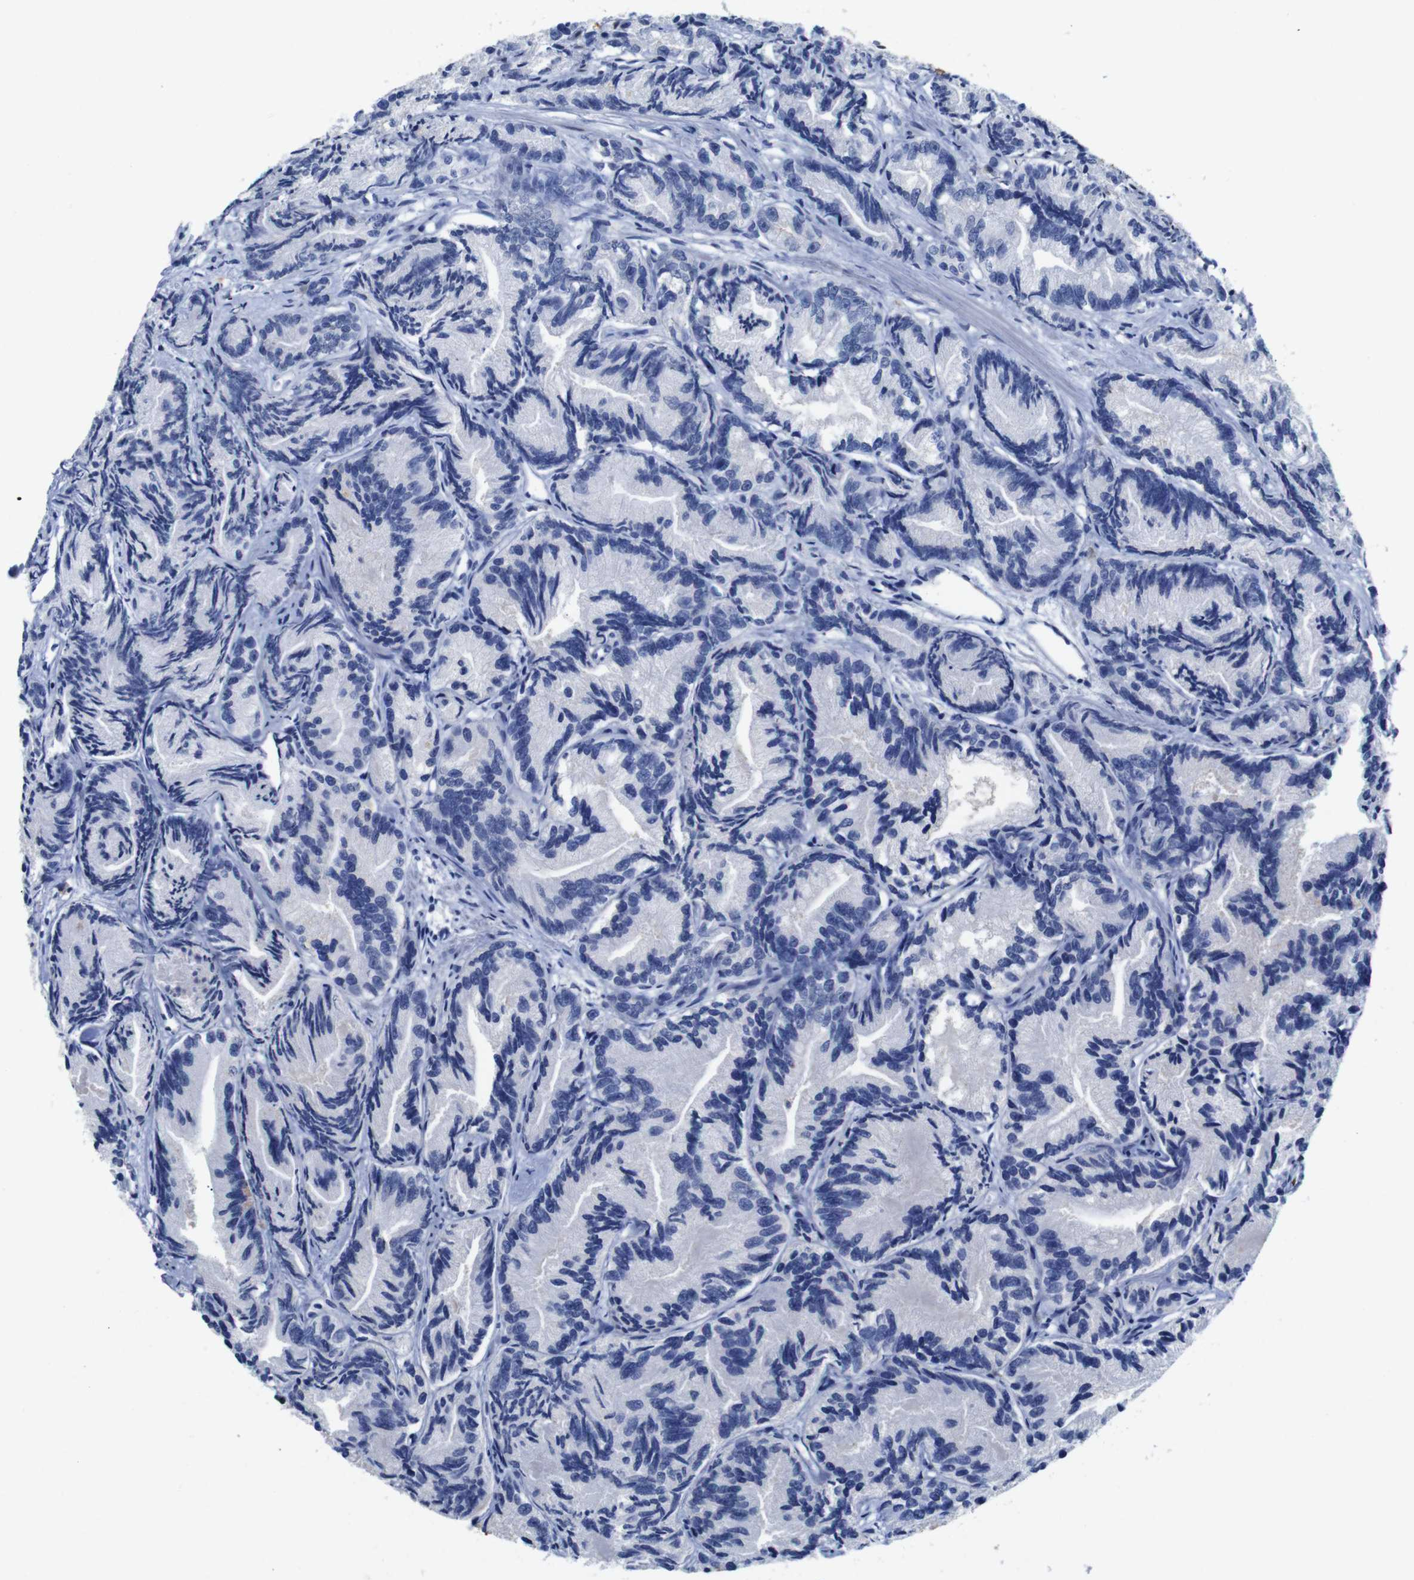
{"staining": {"intensity": "negative", "quantity": "none", "location": "none"}, "tissue": "prostate cancer", "cell_type": "Tumor cells", "image_type": "cancer", "snomed": [{"axis": "morphology", "description": "Adenocarcinoma, Low grade"}, {"axis": "topography", "description": "Prostate"}], "caption": "Immunohistochemical staining of human prostate cancer (adenocarcinoma (low-grade)) demonstrates no significant expression in tumor cells.", "gene": "FOSL2", "patient": {"sex": "male", "age": 89}}